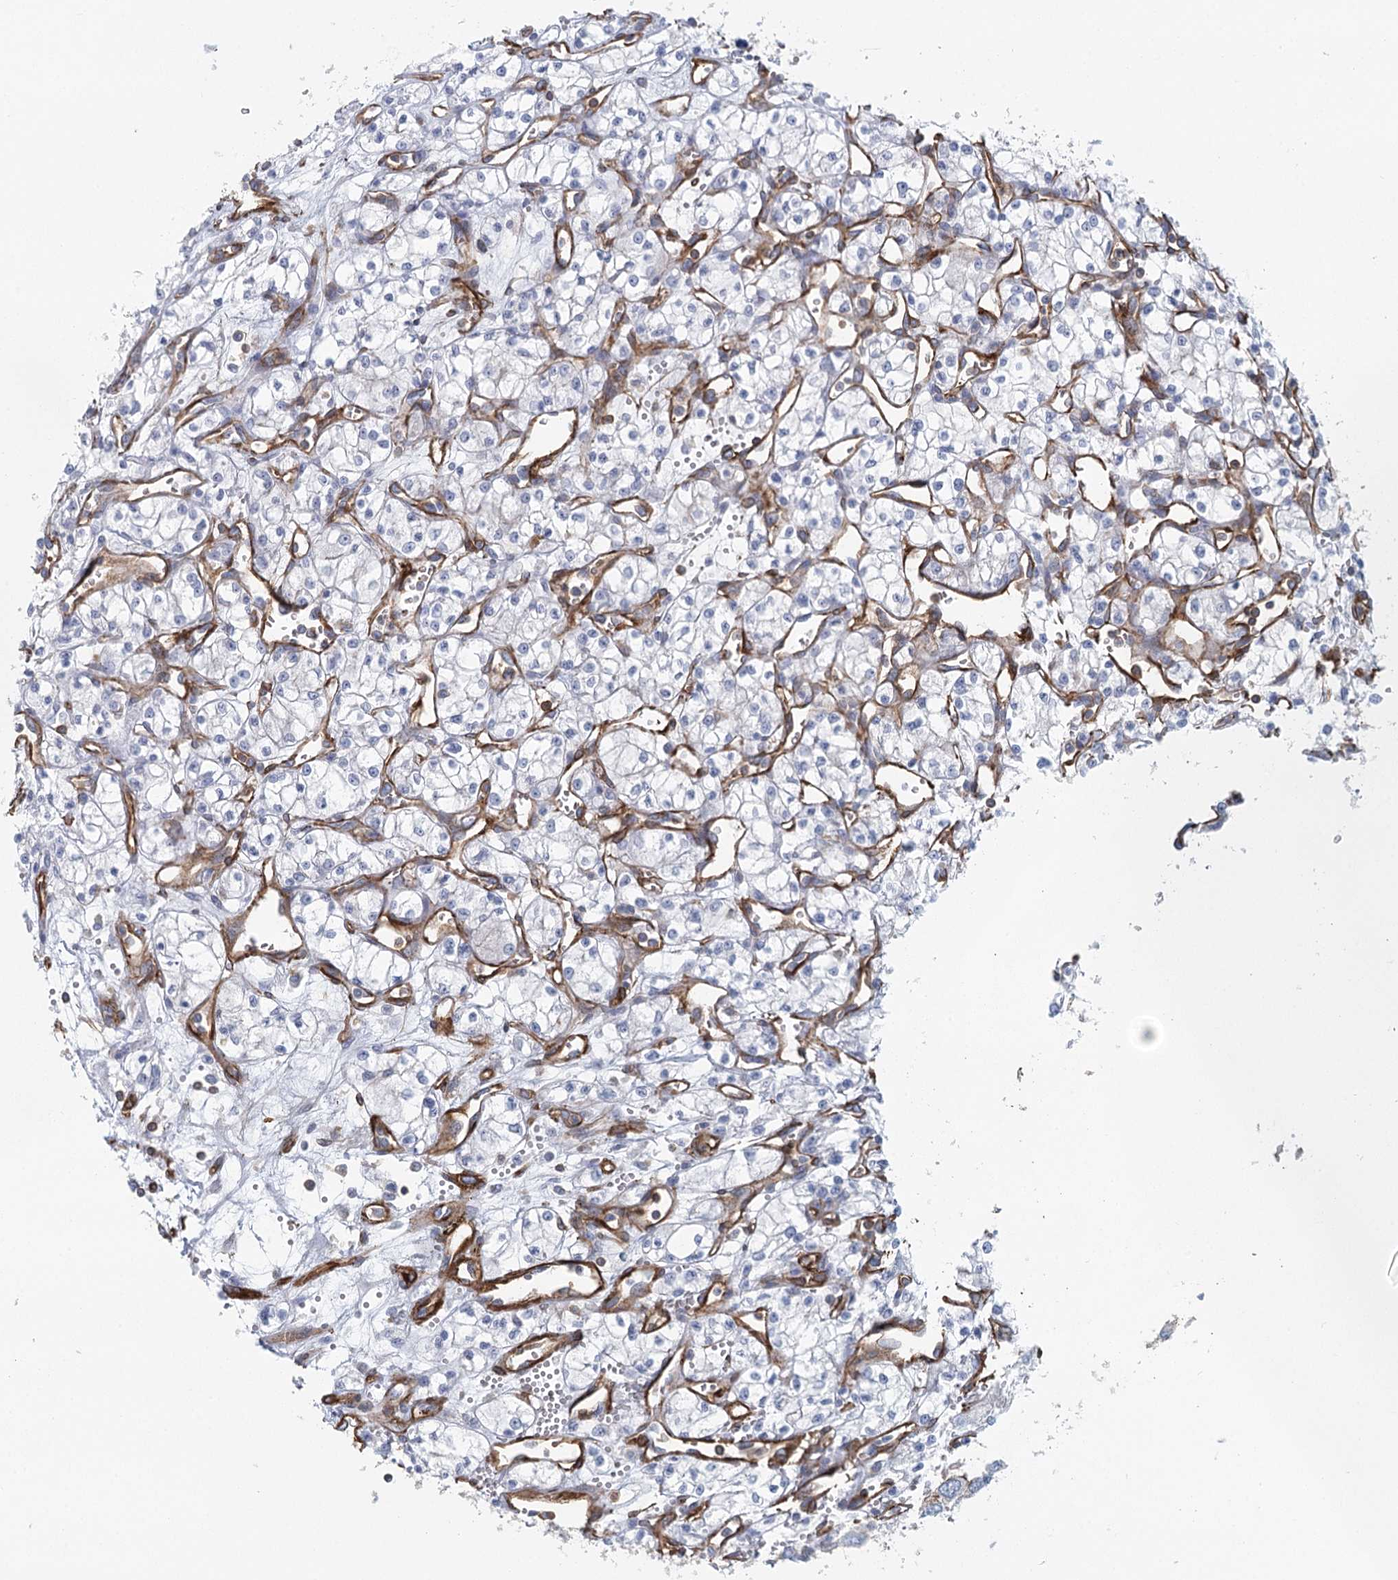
{"staining": {"intensity": "negative", "quantity": "none", "location": "none"}, "tissue": "renal cancer", "cell_type": "Tumor cells", "image_type": "cancer", "snomed": [{"axis": "morphology", "description": "Adenocarcinoma, NOS"}, {"axis": "topography", "description": "Kidney"}], "caption": "IHC of human adenocarcinoma (renal) reveals no positivity in tumor cells.", "gene": "IFT46", "patient": {"sex": "male", "age": 59}}